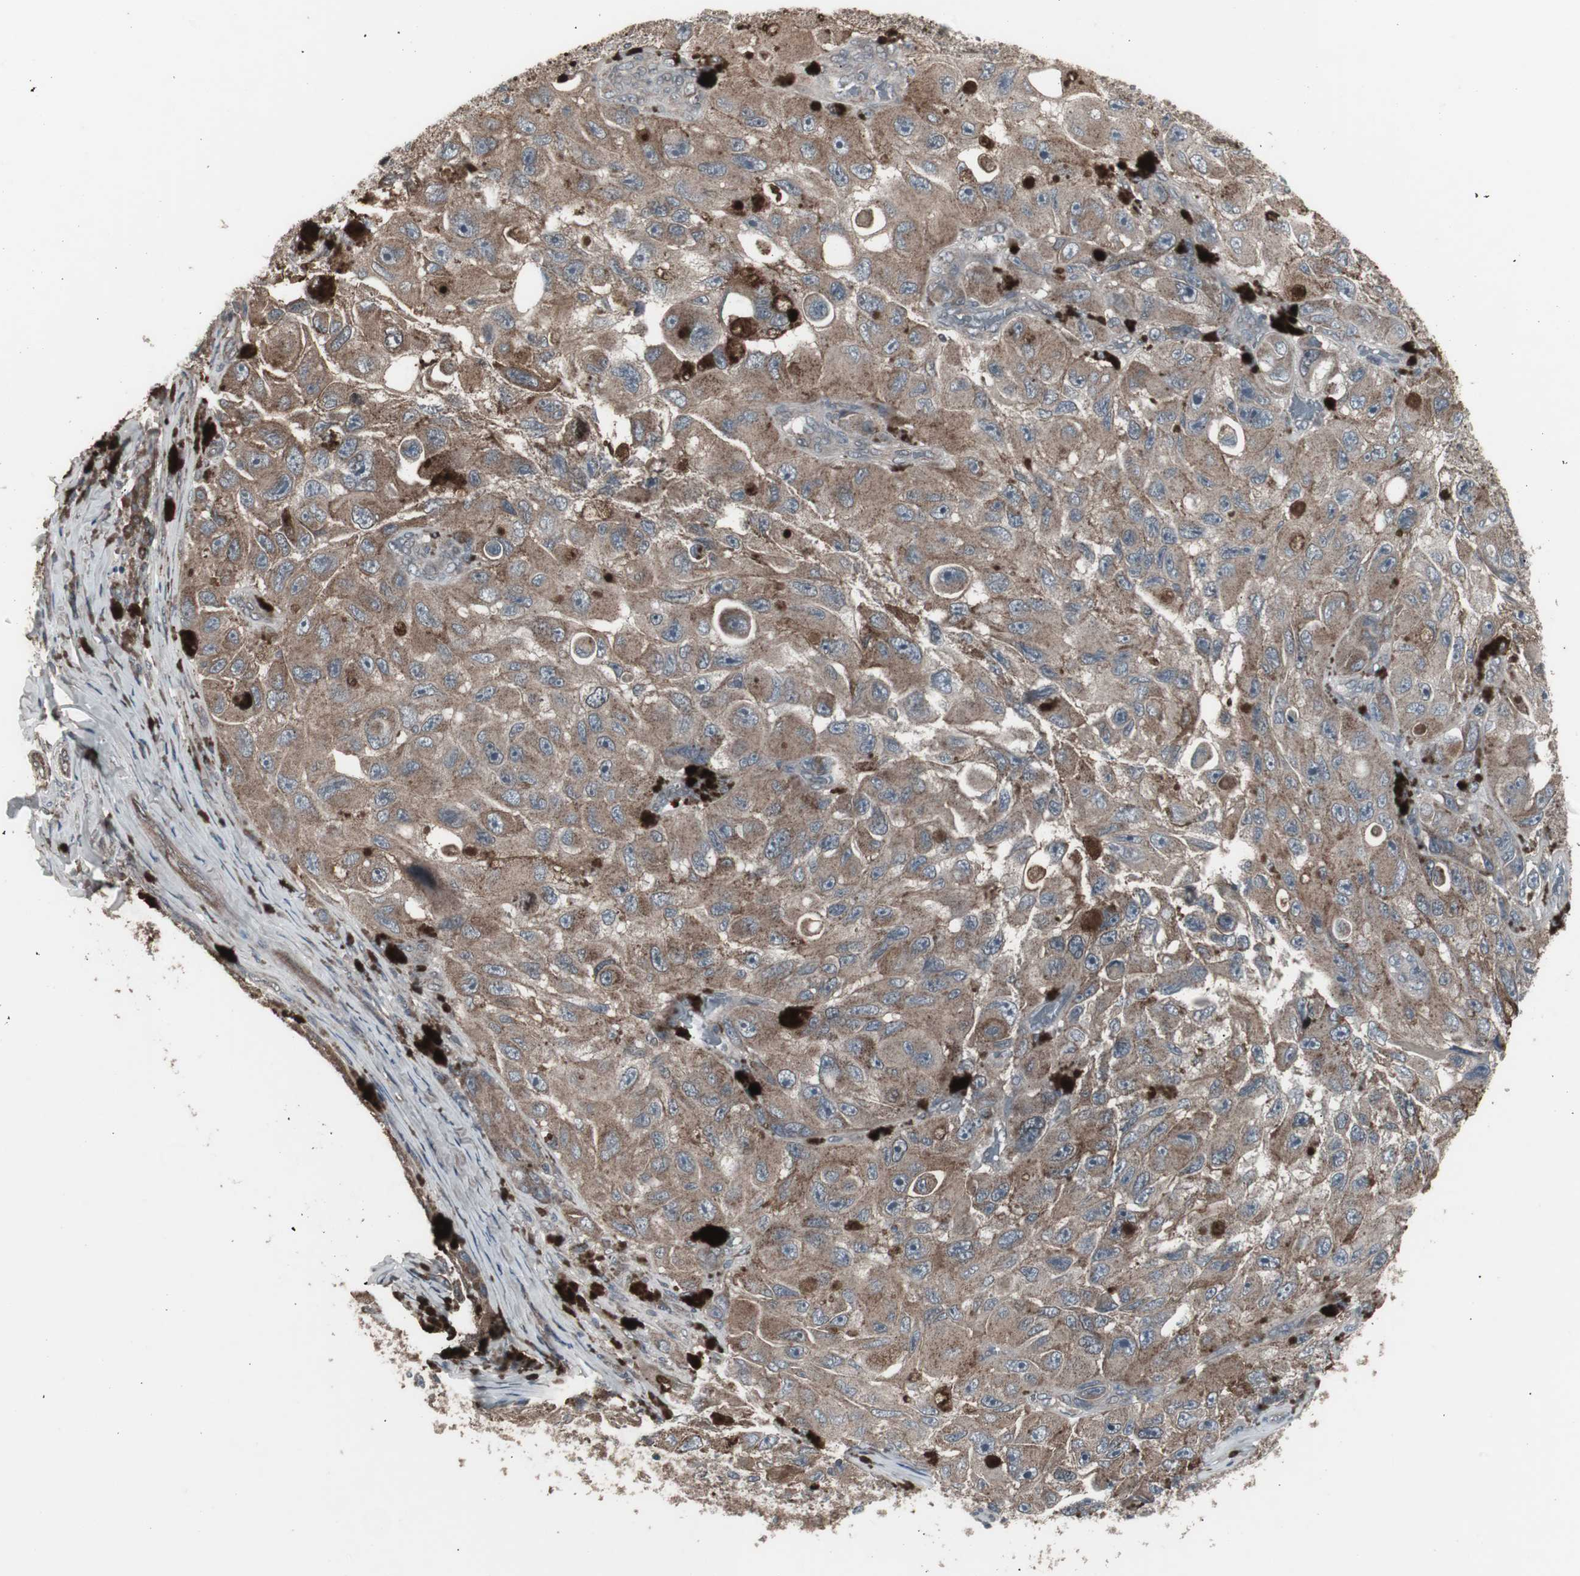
{"staining": {"intensity": "weak", "quantity": ">75%", "location": "cytoplasmic/membranous"}, "tissue": "melanoma", "cell_type": "Tumor cells", "image_type": "cancer", "snomed": [{"axis": "morphology", "description": "Malignant melanoma, NOS"}, {"axis": "topography", "description": "Skin"}], "caption": "Human melanoma stained for a protein (brown) reveals weak cytoplasmic/membranous positive positivity in approximately >75% of tumor cells.", "gene": "SSTR2", "patient": {"sex": "female", "age": 73}}